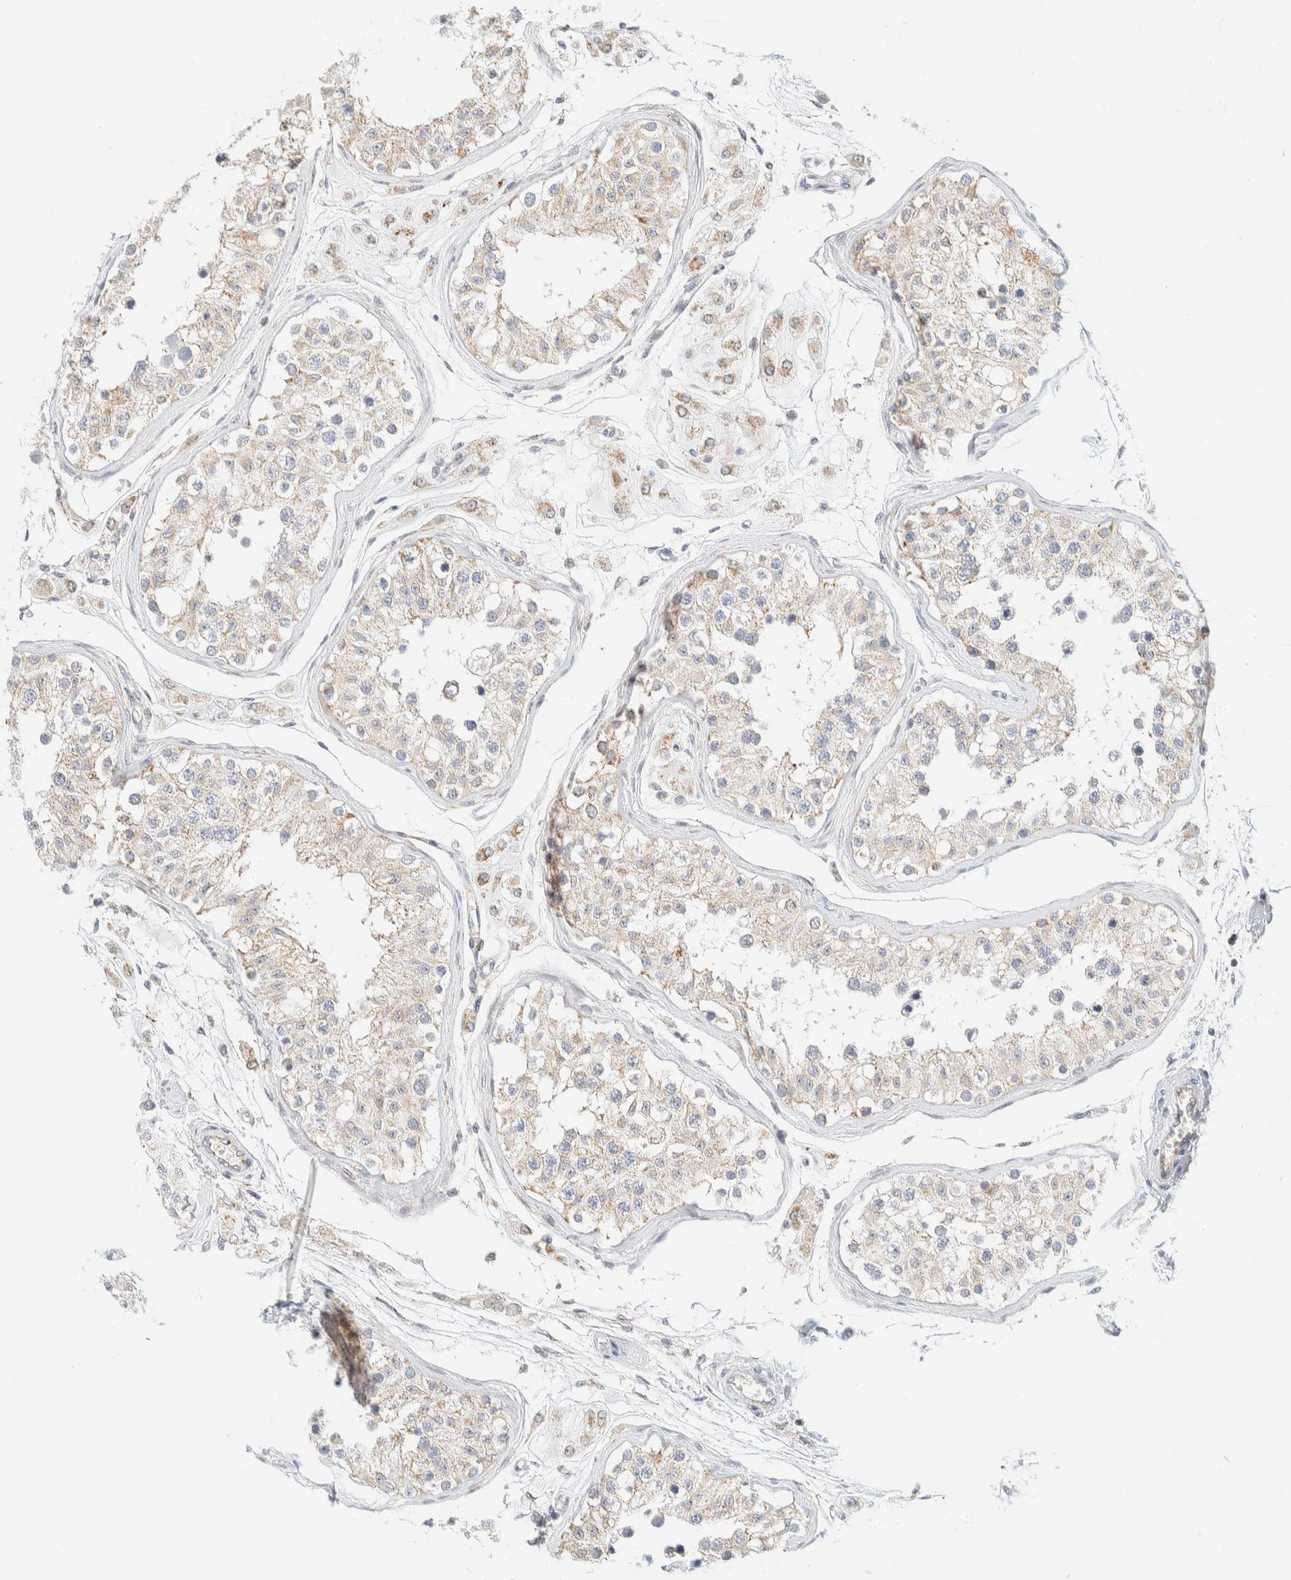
{"staining": {"intensity": "weak", "quantity": "25%-75%", "location": "cytoplasmic/membranous"}, "tissue": "testis", "cell_type": "Cells in seminiferous ducts", "image_type": "normal", "snomed": [{"axis": "morphology", "description": "Normal tissue, NOS"}, {"axis": "morphology", "description": "Adenocarcinoma, metastatic, NOS"}, {"axis": "topography", "description": "Testis"}], "caption": "Immunohistochemical staining of normal human testis exhibits weak cytoplasmic/membranous protein staining in about 25%-75% of cells in seminiferous ducts. Ihc stains the protein of interest in brown and the nuclei are stained blue.", "gene": "PPM1K", "patient": {"sex": "male", "age": 26}}